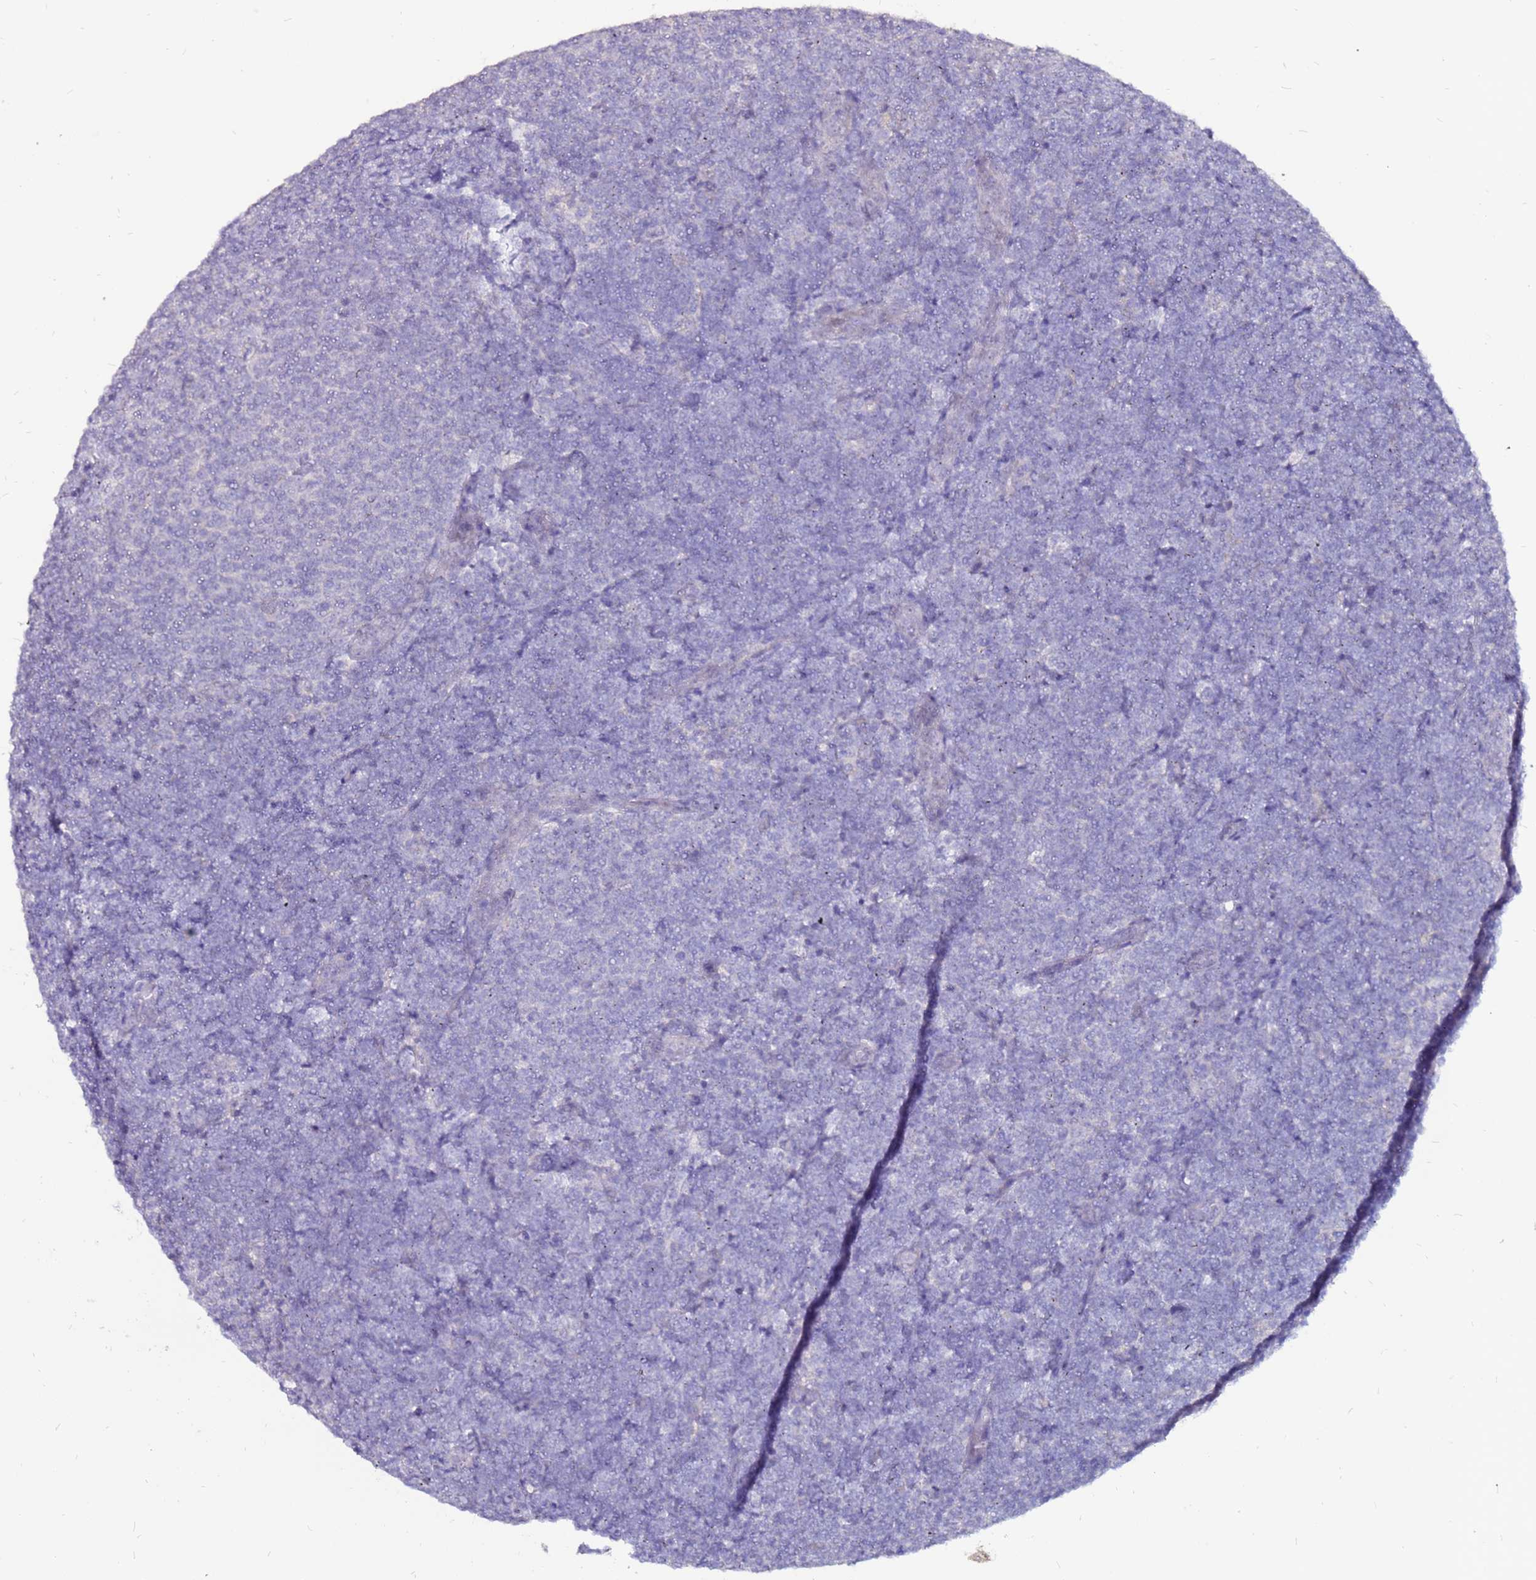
{"staining": {"intensity": "negative", "quantity": "none", "location": "none"}, "tissue": "lymphoma", "cell_type": "Tumor cells", "image_type": "cancer", "snomed": [{"axis": "morphology", "description": "Malignant lymphoma, non-Hodgkin's type, Low grade"}, {"axis": "topography", "description": "Lymph node"}], "caption": "This is an immunohistochemistry image of human malignant lymphoma, non-Hodgkin's type (low-grade). There is no staining in tumor cells.", "gene": "SLC44A3", "patient": {"sex": "male", "age": 66}}